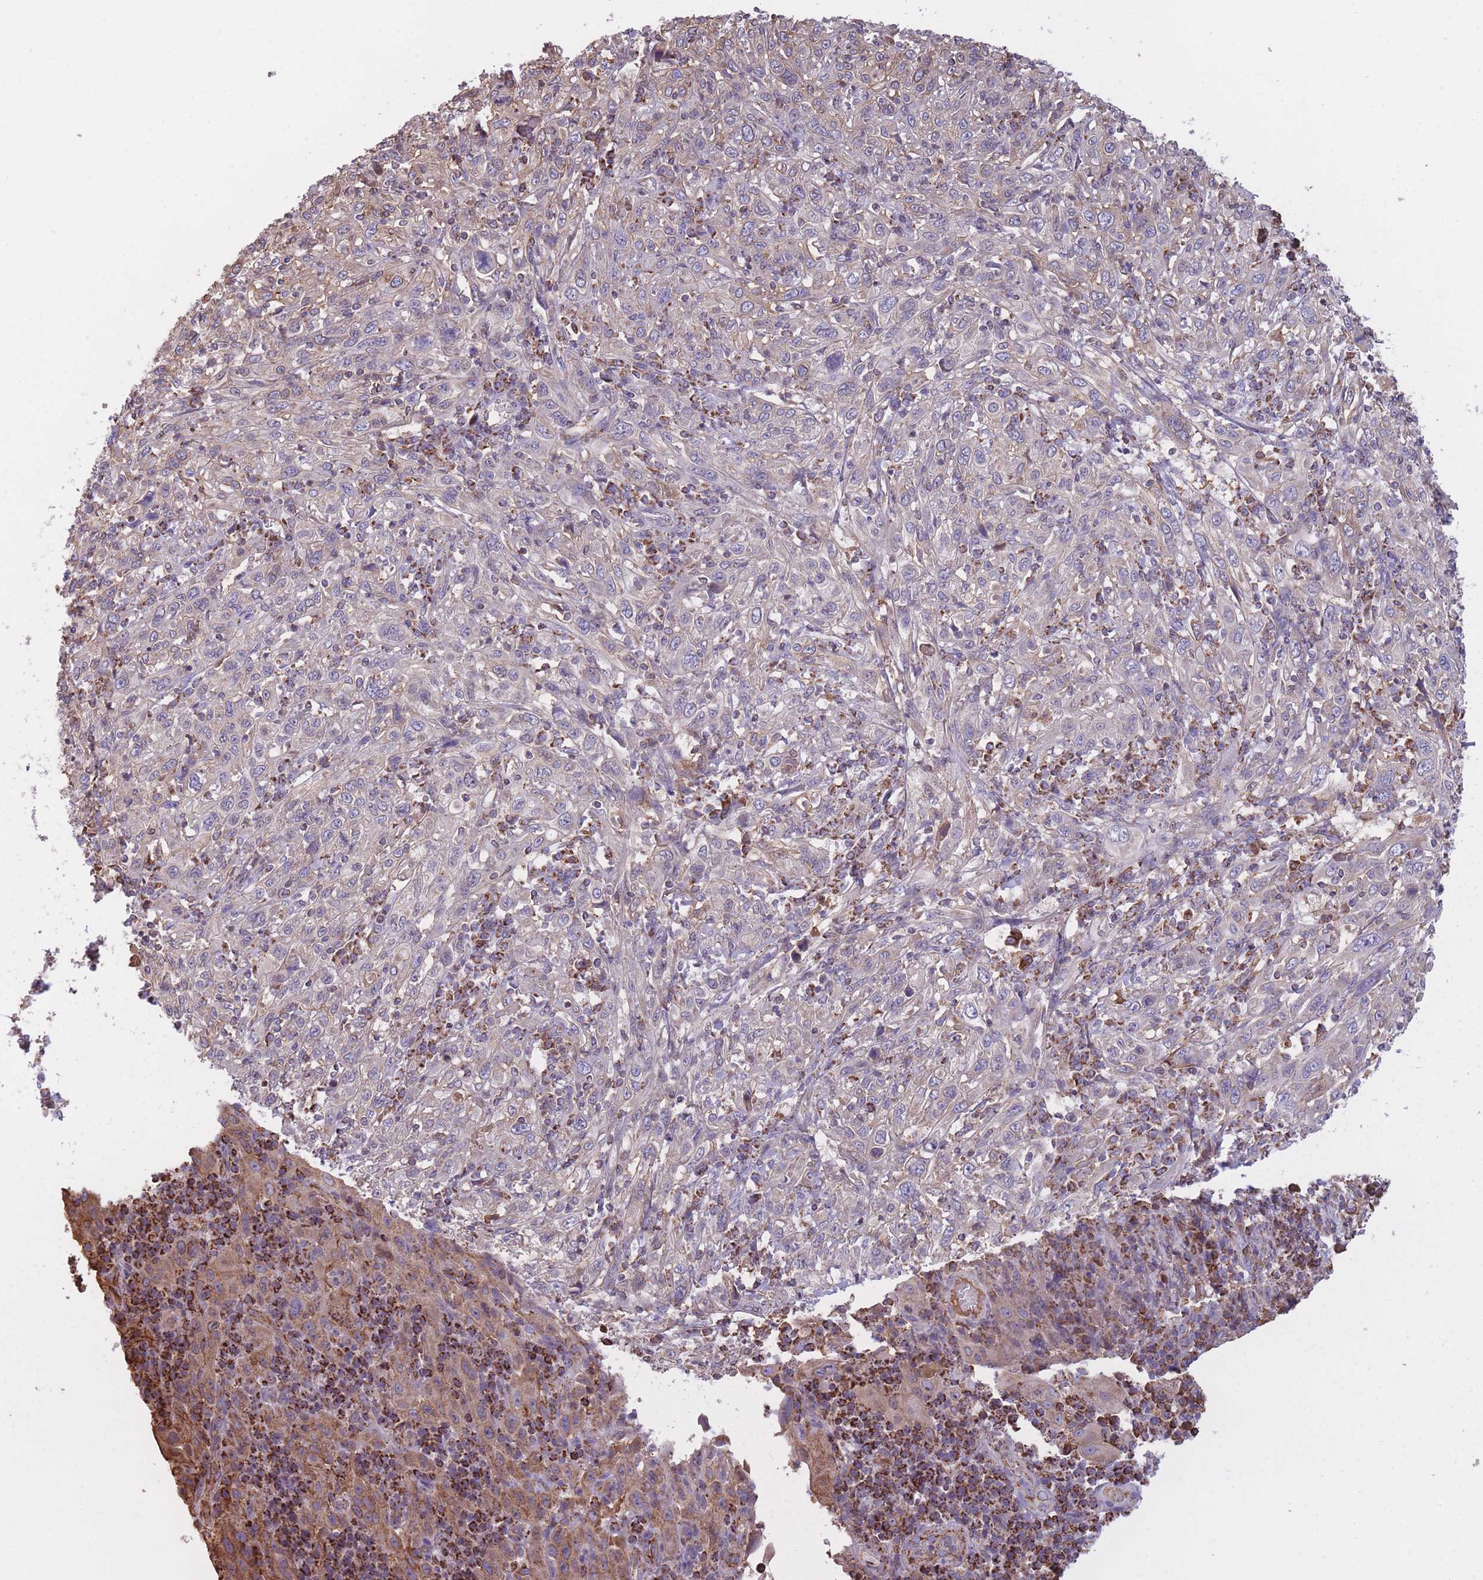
{"staining": {"intensity": "negative", "quantity": "none", "location": "none"}, "tissue": "cervical cancer", "cell_type": "Tumor cells", "image_type": "cancer", "snomed": [{"axis": "morphology", "description": "Squamous cell carcinoma, NOS"}, {"axis": "topography", "description": "Cervix"}], "caption": "Image shows no protein expression in tumor cells of squamous cell carcinoma (cervical) tissue.", "gene": "KAT2A", "patient": {"sex": "female", "age": 46}}